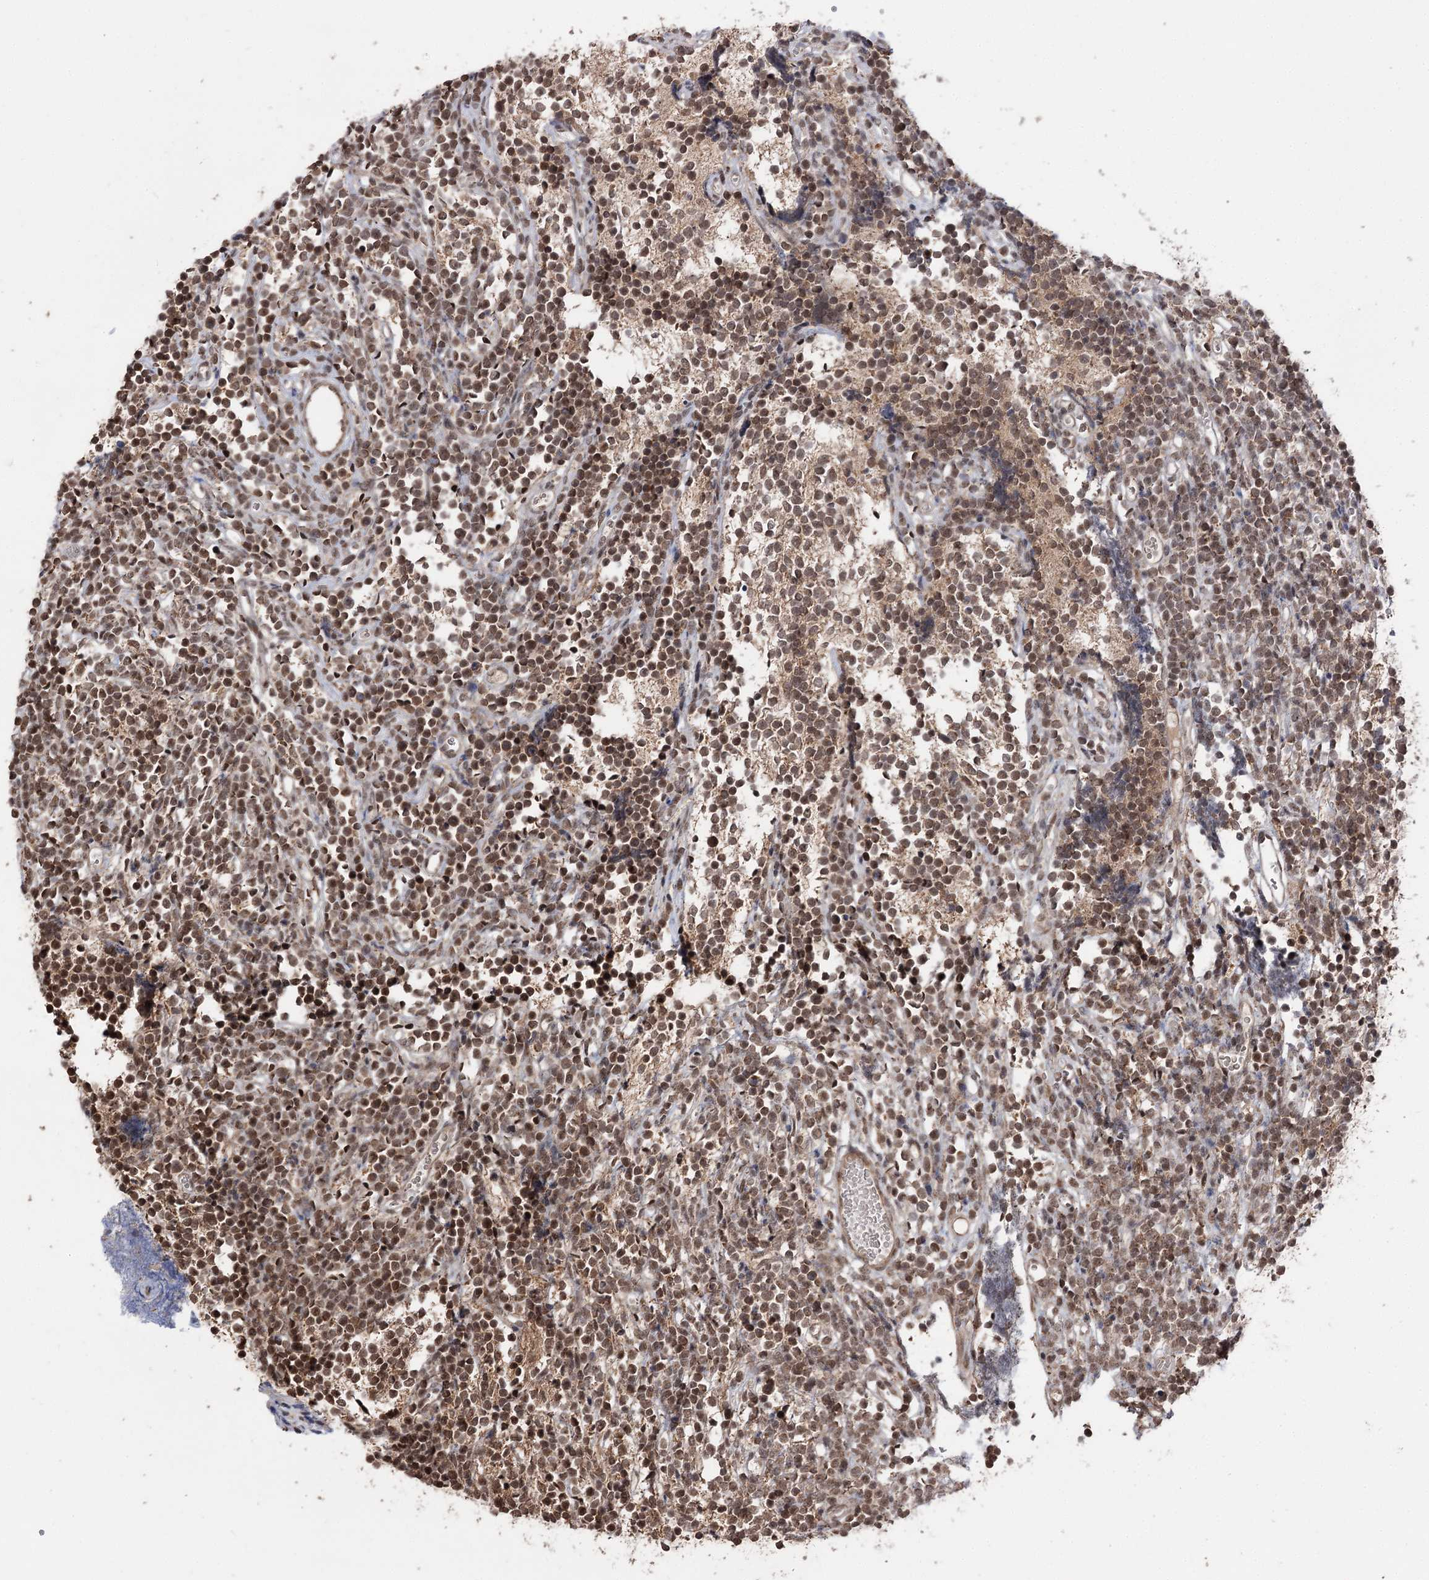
{"staining": {"intensity": "strong", "quantity": ">75%", "location": "nuclear"}, "tissue": "glioma", "cell_type": "Tumor cells", "image_type": "cancer", "snomed": [{"axis": "morphology", "description": "Glioma, malignant, Low grade"}, {"axis": "topography", "description": "Brain"}], "caption": "Protein expression analysis of human glioma reveals strong nuclear expression in about >75% of tumor cells.", "gene": "FAM53B", "patient": {"sex": "female", "age": 1}}